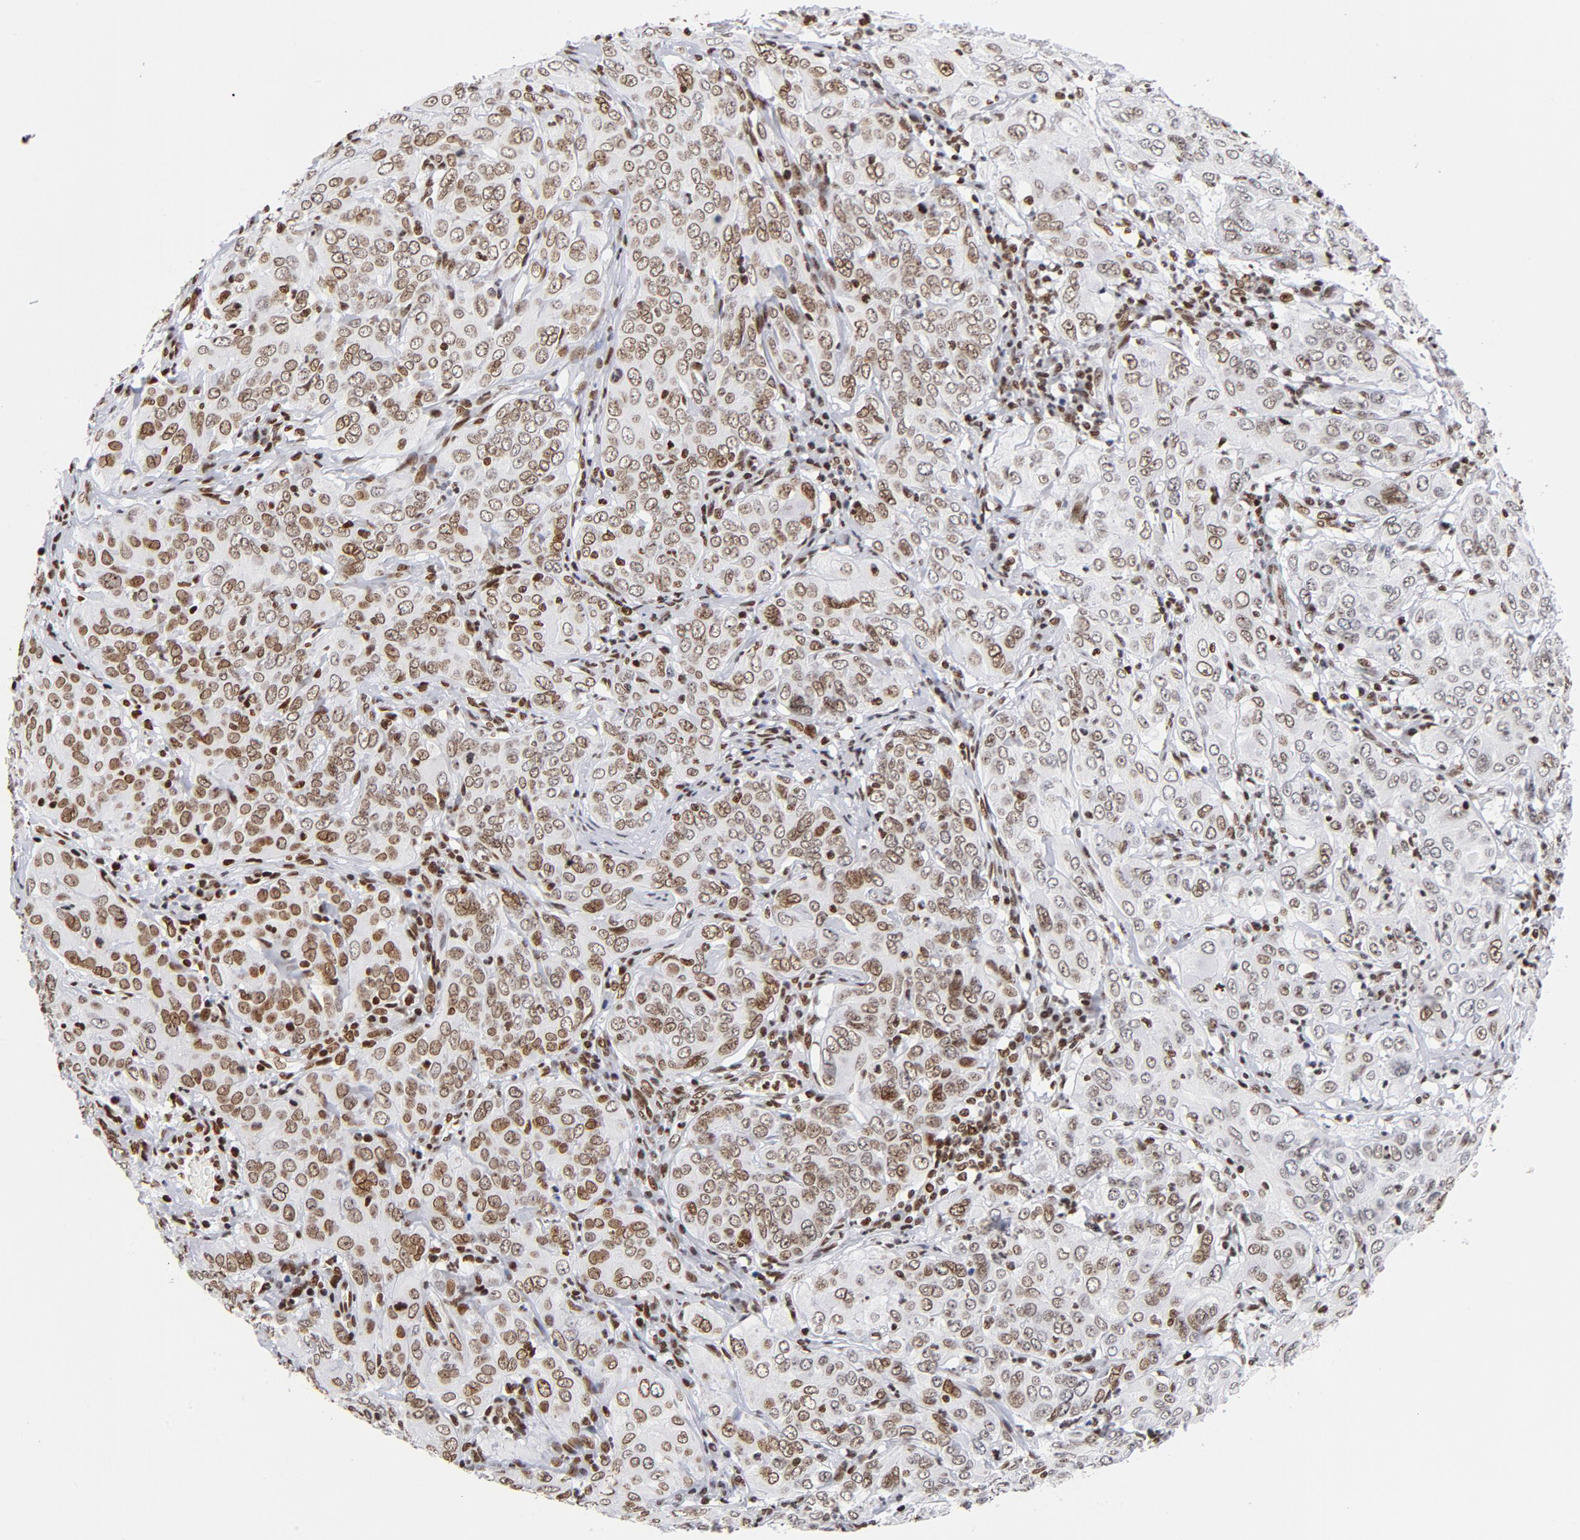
{"staining": {"intensity": "moderate", "quantity": ">75%", "location": "cytoplasmic/membranous,nuclear"}, "tissue": "cervical cancer", "cell_type": "Tumor cells", "image_type": "cancer", "snomed": [{"axis": "morphology", "description": "Squamous cell carcinoma, NOS"}, {"axis": "topography", "description": "Cervix"}], "caption": "An immunohistochemistry (IHC) micrograph of neoplastic tissue is shown. Protein staining in brown highlights moderate cytoplasmic/membranous and nuclear positivity in squamous cell carcinoma (cervical) within tumor cells.", "gene": "TOP2B", "patient": {"sex": "female", "age": 38}}